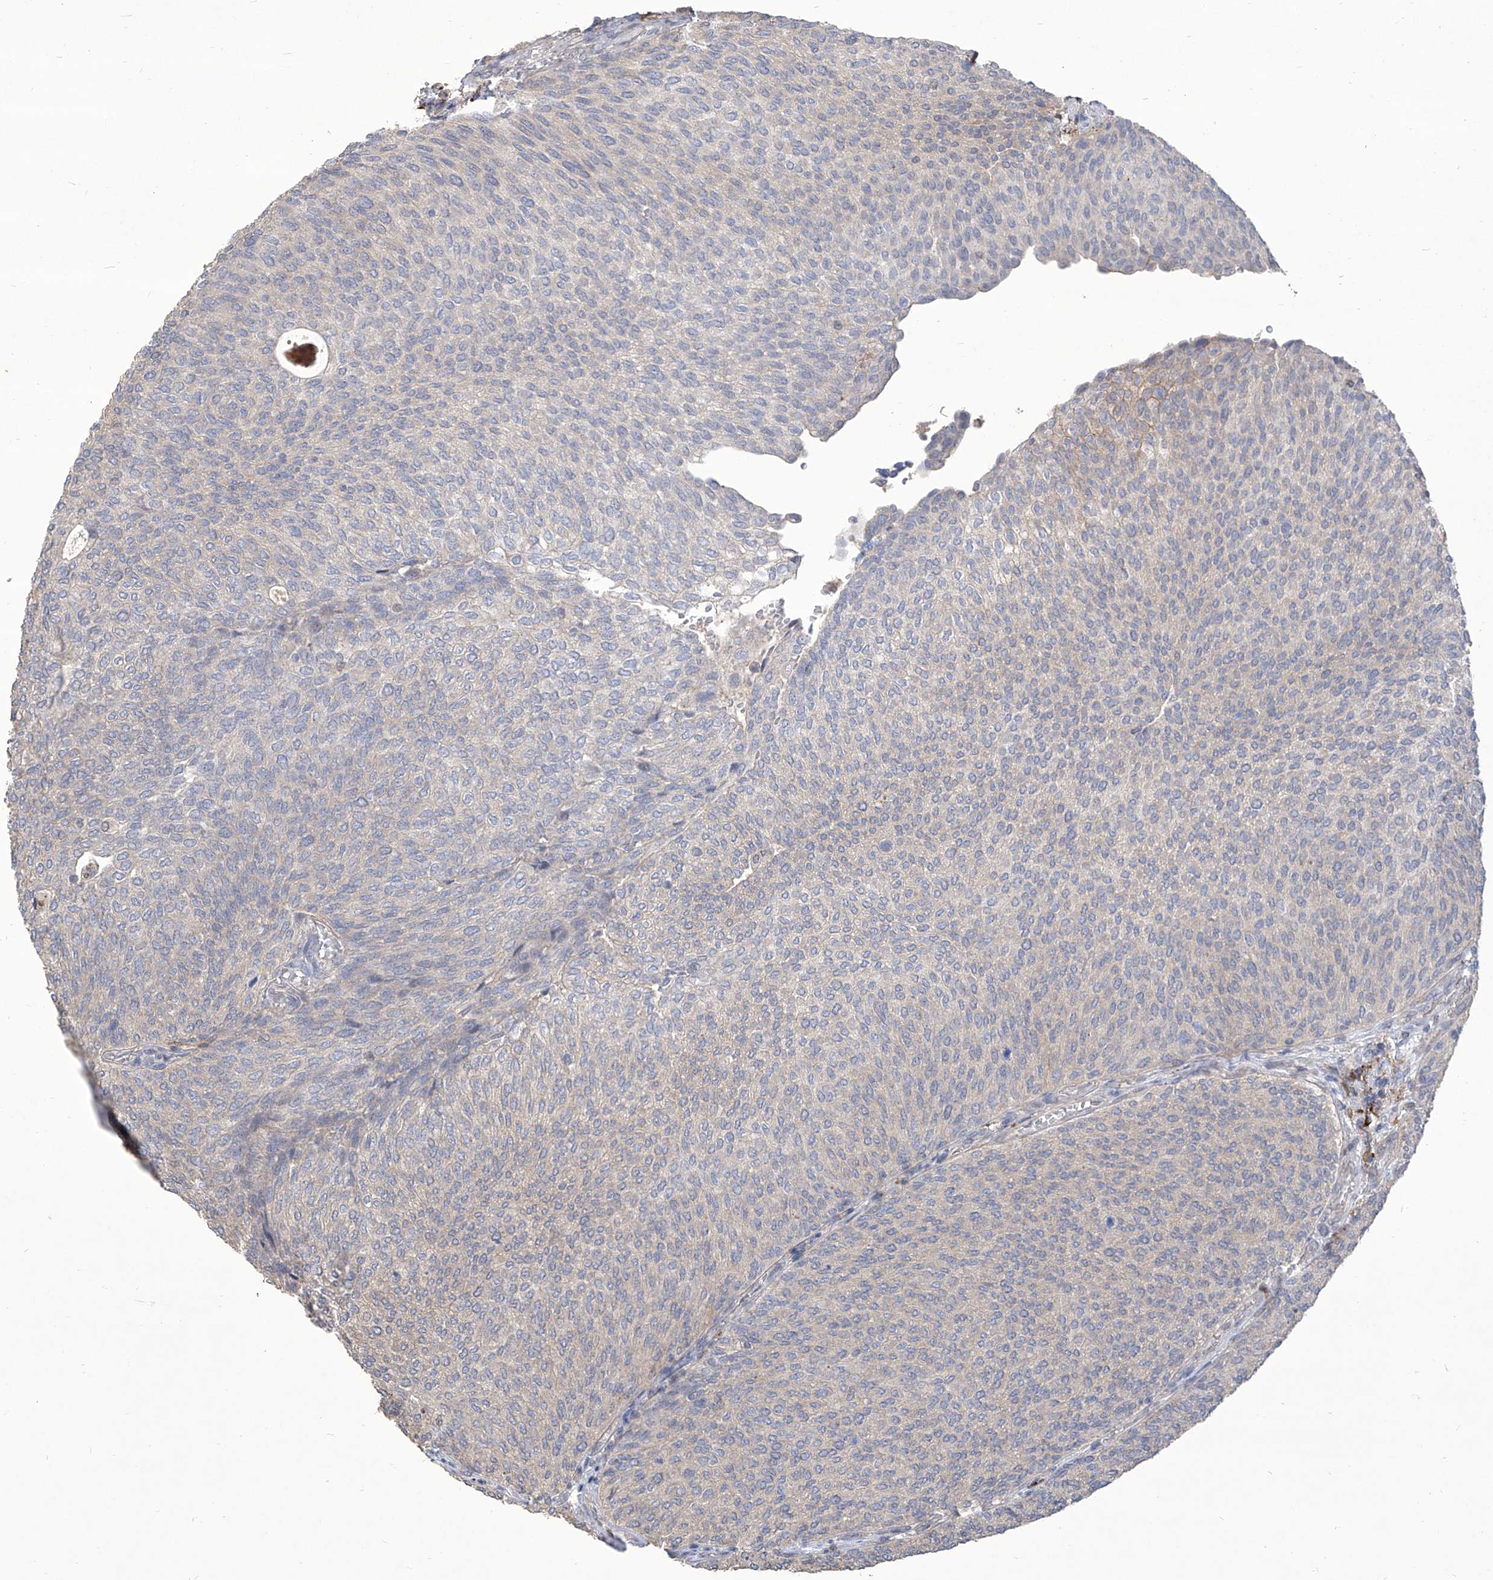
{"staining": {"intensity": "negative", "quantity": "none", "location": "none"}, "tissue": "urothelial cancer", "cell_type": "Tumor cells", "image_type": "cancer", "snomed": [{"axis": "morphology", "description": "Urothelial carcinoma, Low grade"}, {"axis": "topography", "description": "Urinary bladder"}], "caption": "The IHC photomicrograph has no significant expression in tumor cells of urothelial cancer tissue.", "gene": "TXNIP", "patient": {"sex": "female", "age": 79}}